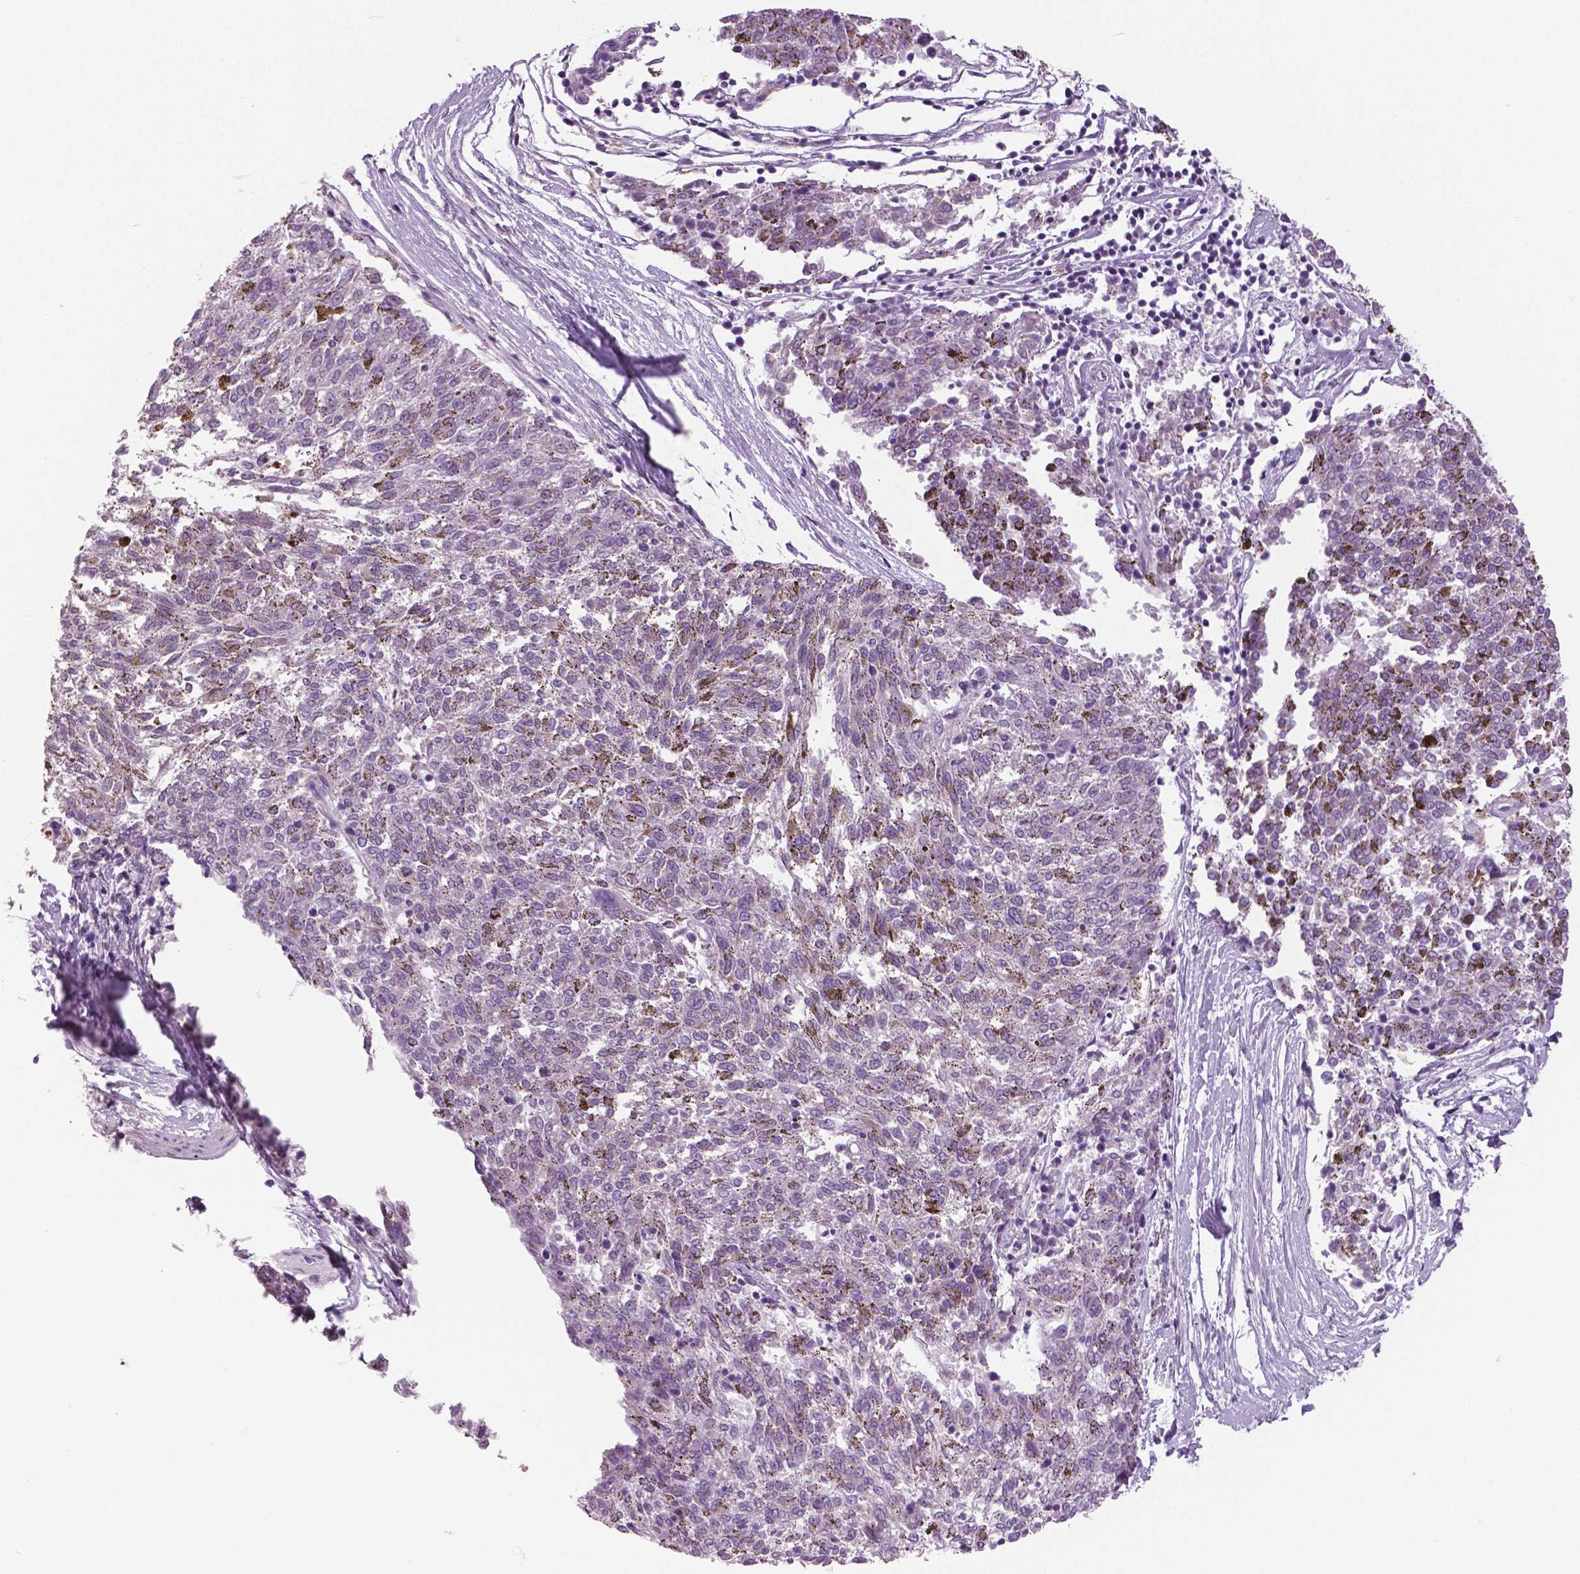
{"staining": {"intensity": "negative", "quantity": "none", "location": "none"}, "tissue": "melanoma", "cell_type": "Tumor cells", "image_type": "cancer", "snomed": [{"axis": "morphology", "description": "Malignant melanoma, NOS"}, {"axis": "topography", "description": "Skin"}], "caption": "Tumor cells show no significant protein expression in malignant melanoma.", "gene": "DNAH12", "patient": {"sex": "female", "age": 72}}